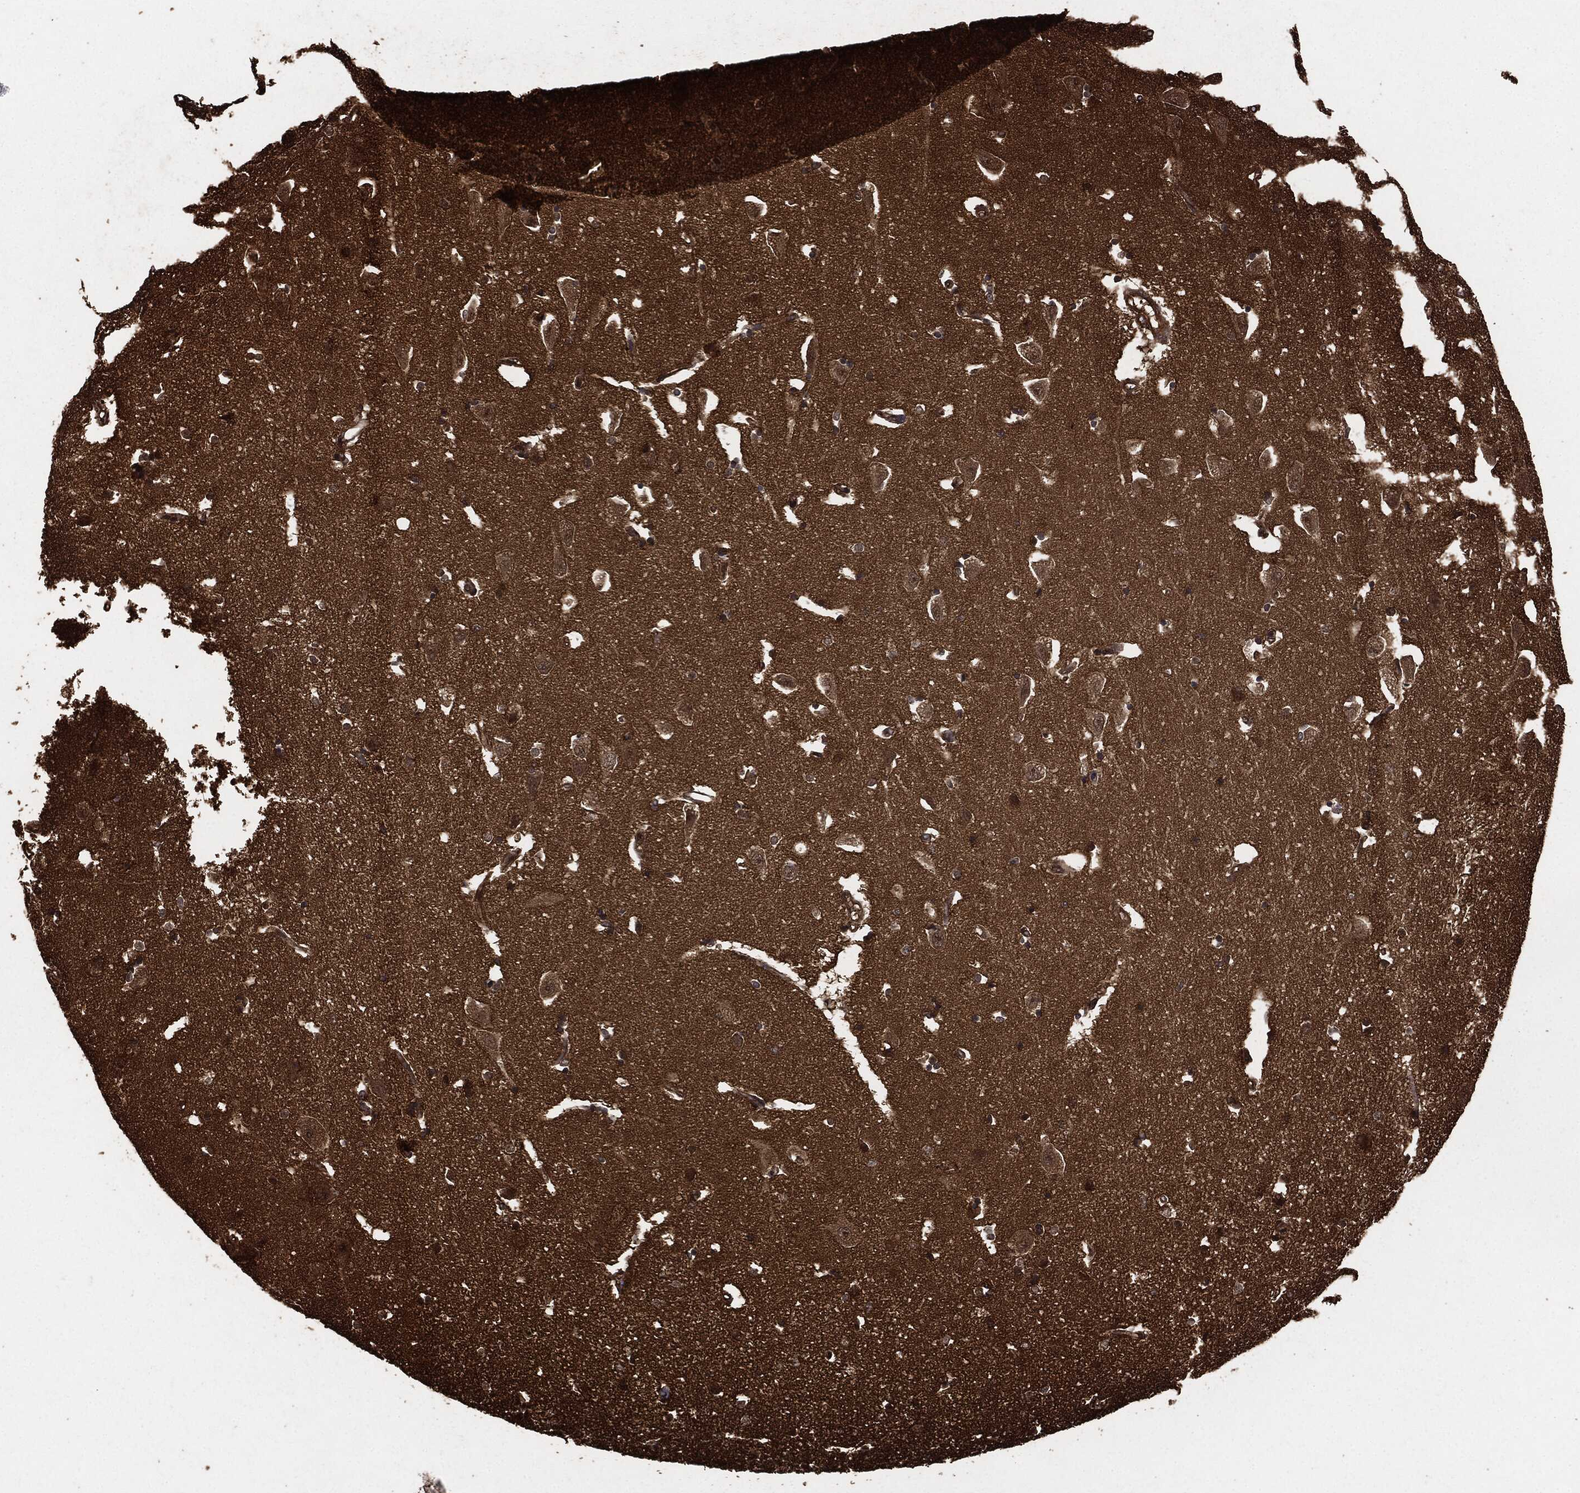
{"staining": {"intensity": "negative", "quantity": "none", "location": "none"}, "tissue": "hippocampus", "cell_type": "Glial cells", "image_type": "normal", "snomed": [{"axis": "morphology", "description": "Normal tissue, NOS"}, {"axis": "topography", "description": "Lateral ventricle wall"}, {"axis": "topography", "description": "Hippocampus"}], "caption": "Protein analysis of unremarkable hippocampus reveals no significant positivity in glial cells.", "gene": "HRAS", "patient": {"sex": "female", "age": 63}}